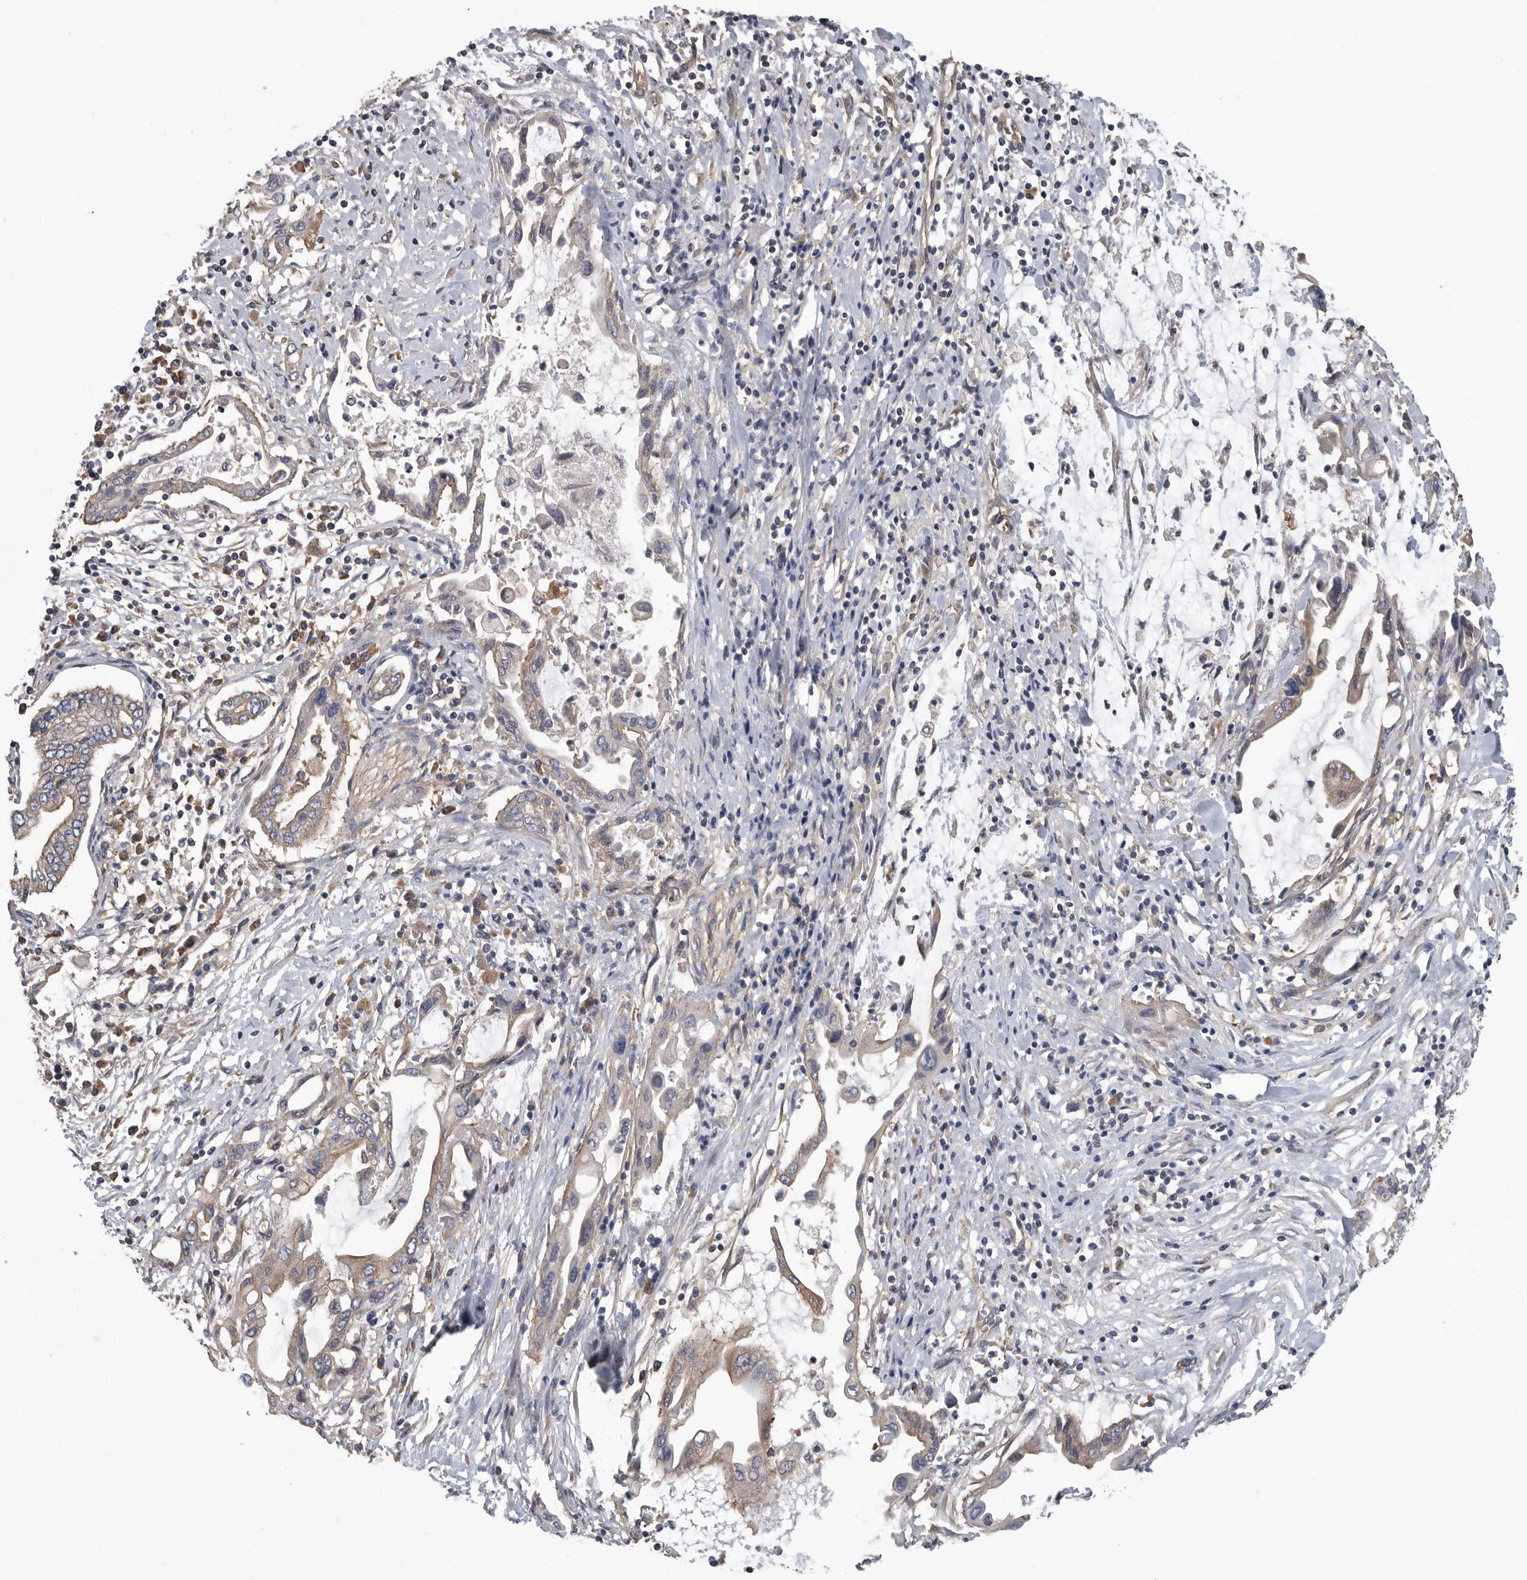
{"staining": {"intensity": "weak", "quantity": "<25%", "location": "cytoplasmic/membranous"}, "tissue": "pancreatic cancer", "cell_type": "Tumor cells", "image_type": "cancer", "snomed": [{"axis": "morphology", "description": "Adenocarcinoma, NOS"}, {"axis": "topography", "description": "Pancreas"}], "caption": "High power microscopy micrograph of an immunohistochemistry micrograph of pancreatic adenocarcinoma, revealing no significant expression in tumor cells.", "gene": "OXR1", "patient": {"sex": "female", "age": 57}}